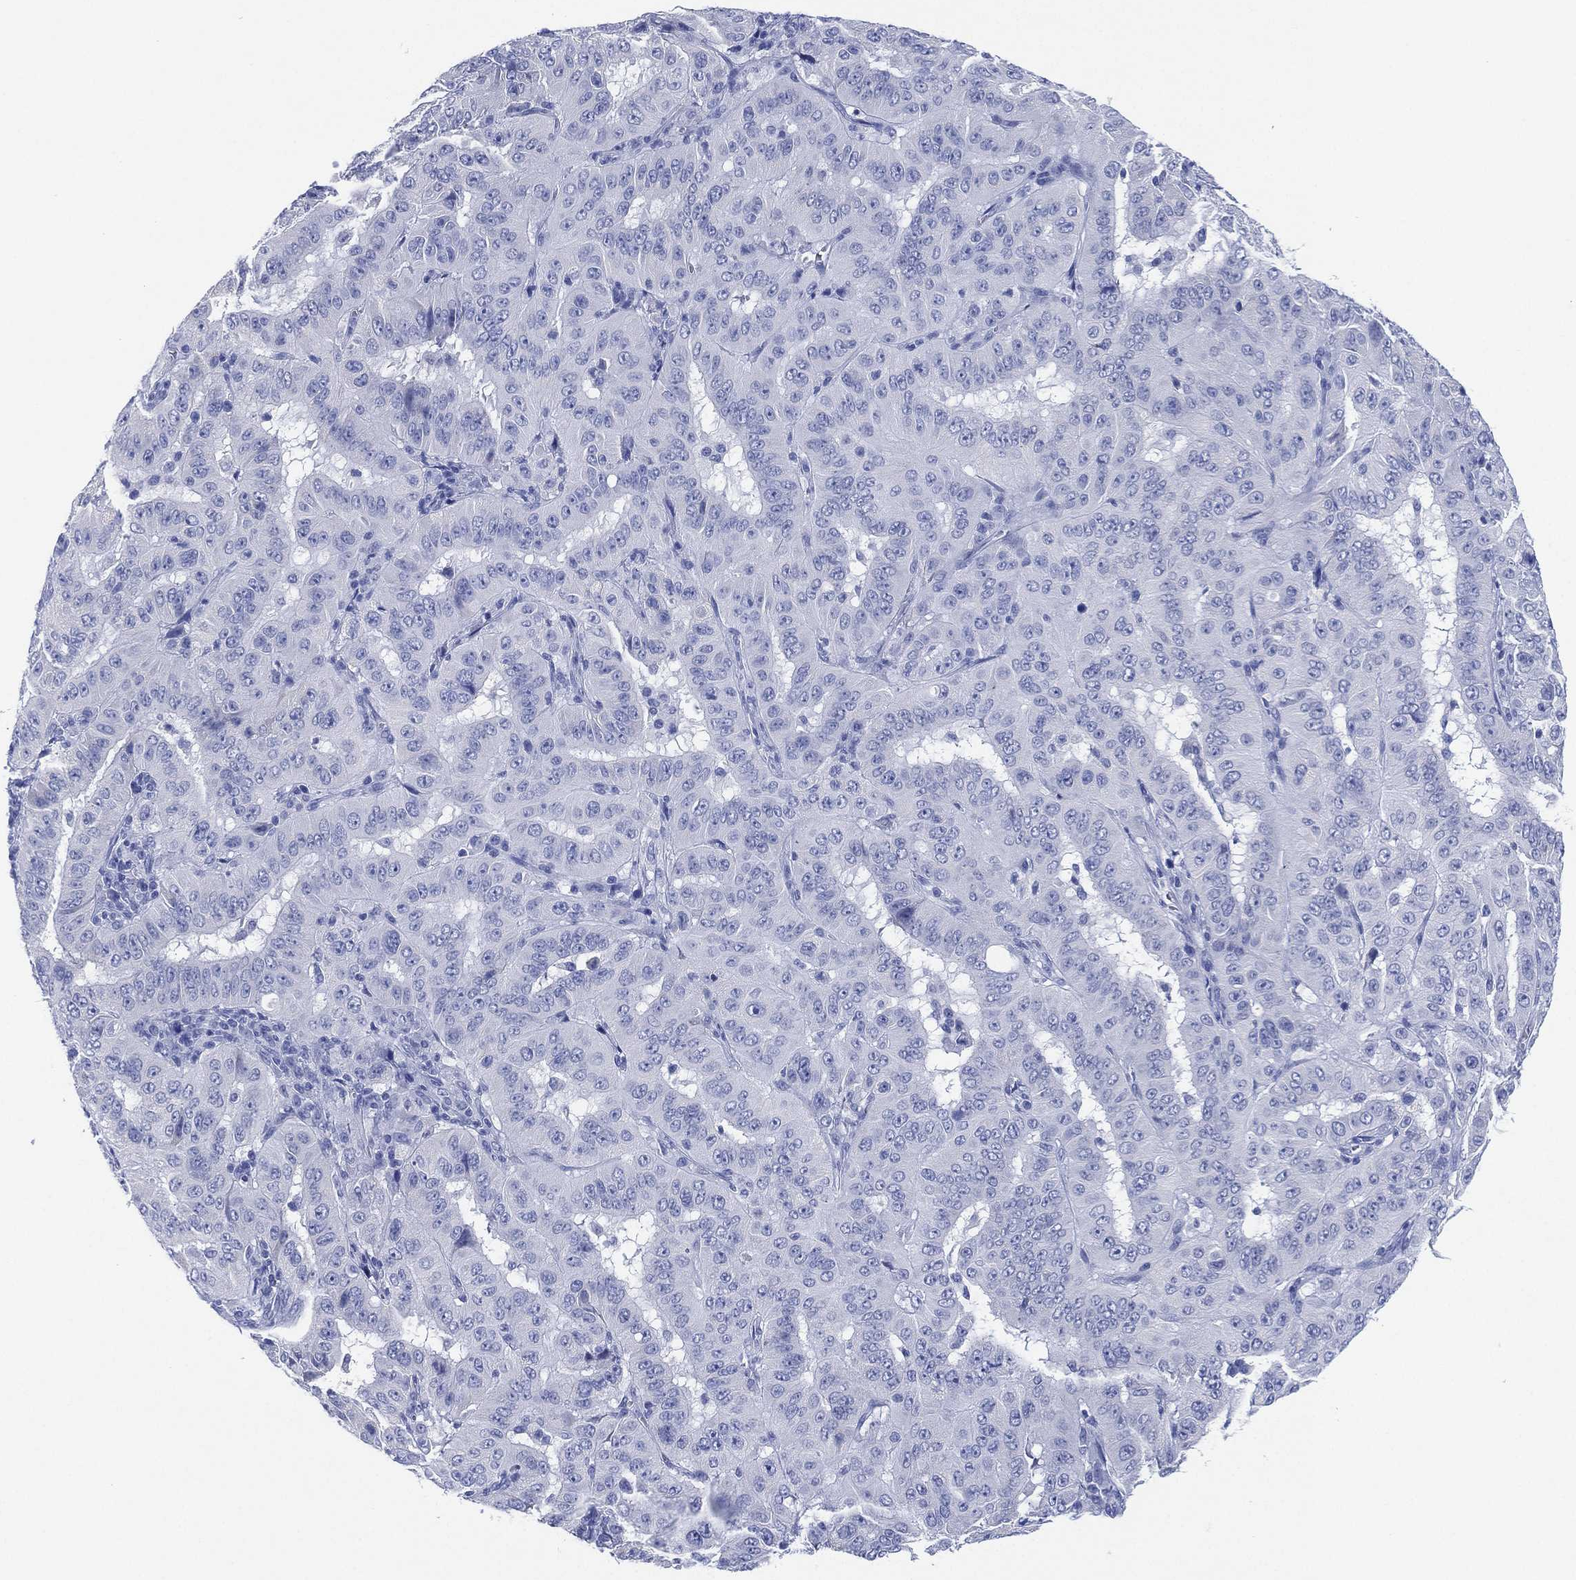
{"staining": {"intensity": "negative", "quantity": "none", "location": "none"}, "tissue": "pancreatic cancer", "cell_type": "Tumor cells", "image_type": "cancer", "snomed": [{"axis": "morphology", "description": "Adenocarcinoma, NOS"}, {"axis": "topography", "description": "Pancreas"}], "caption": "This is a photomicrograph of immunohistochemistry (IHC) staining of adenocarcinoma (pancreatic), which shows no positivity in tumor cells. (DAB (3,3'-diaminobenzidine) IHC with hematoxylin counter stain).", "gene": "SLC9C2", "patient": {"sex": "male", "age": 63}}